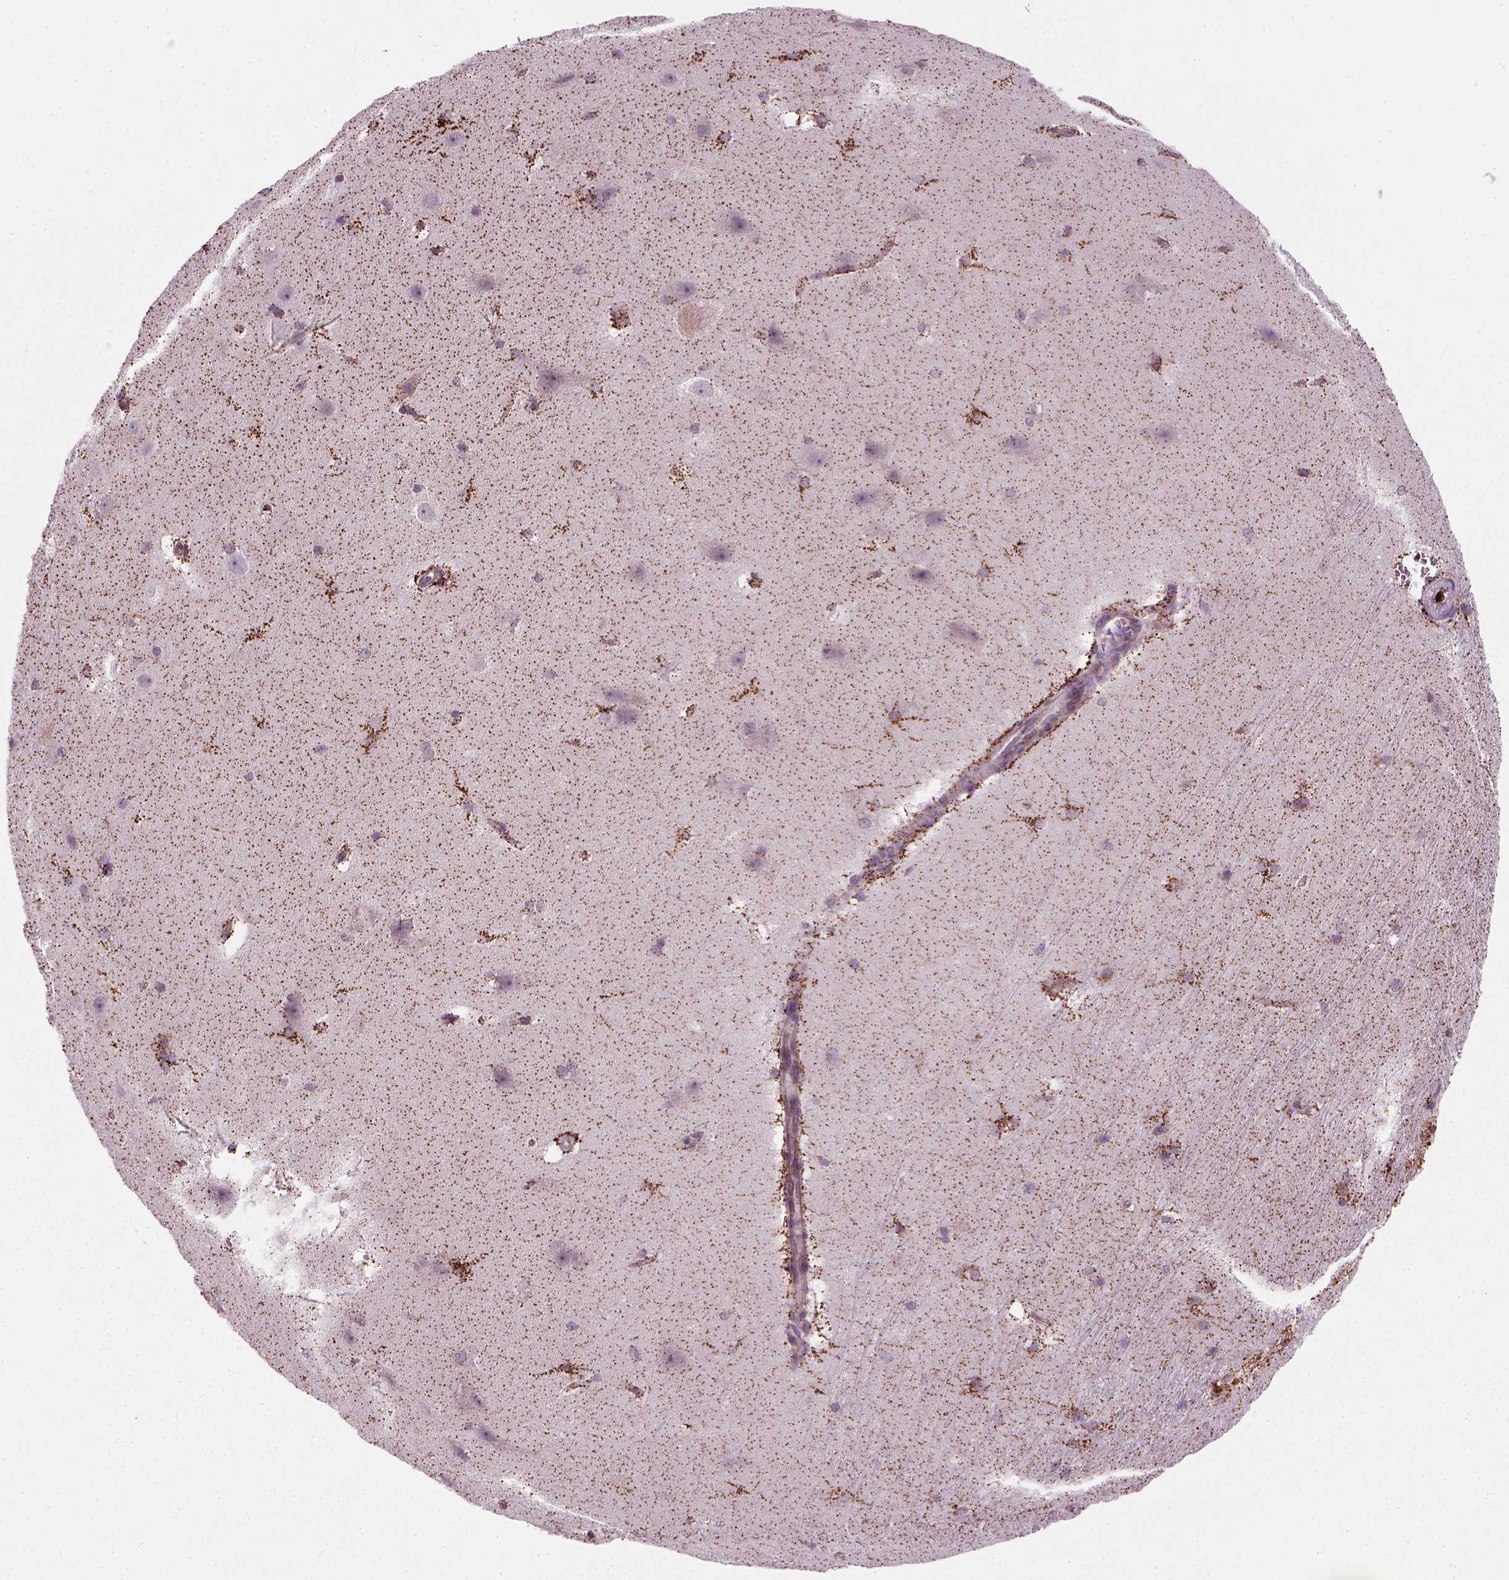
{"staining": {"intensity": "strong", "quantity": "<25%", "location": "cytoplasmic/membranous"}, "tissue": "hippocampus", "cell_type": "Glial cells", "image_type": "normal", "snomed": [{"axis": "morphology", "description": "Normal tissue, NOS"}, {"axis": "topography", "description": "Cerebral cortex"}, {"axis": "topography", "description": "Hippocampus"}], "caption": "Immunohistochemistry (IHC) of benign human hippocampus displays medium levels of strong cytoplasmic/membranous staining in about <25% of glial cells. The staining is performed using DAB brown chromogen to label protein expression. The nuclei are counter-stained blue using hematoxylin.", "gene": "NUDT16L1", "patient": {"sex": "female", "age": 19}}